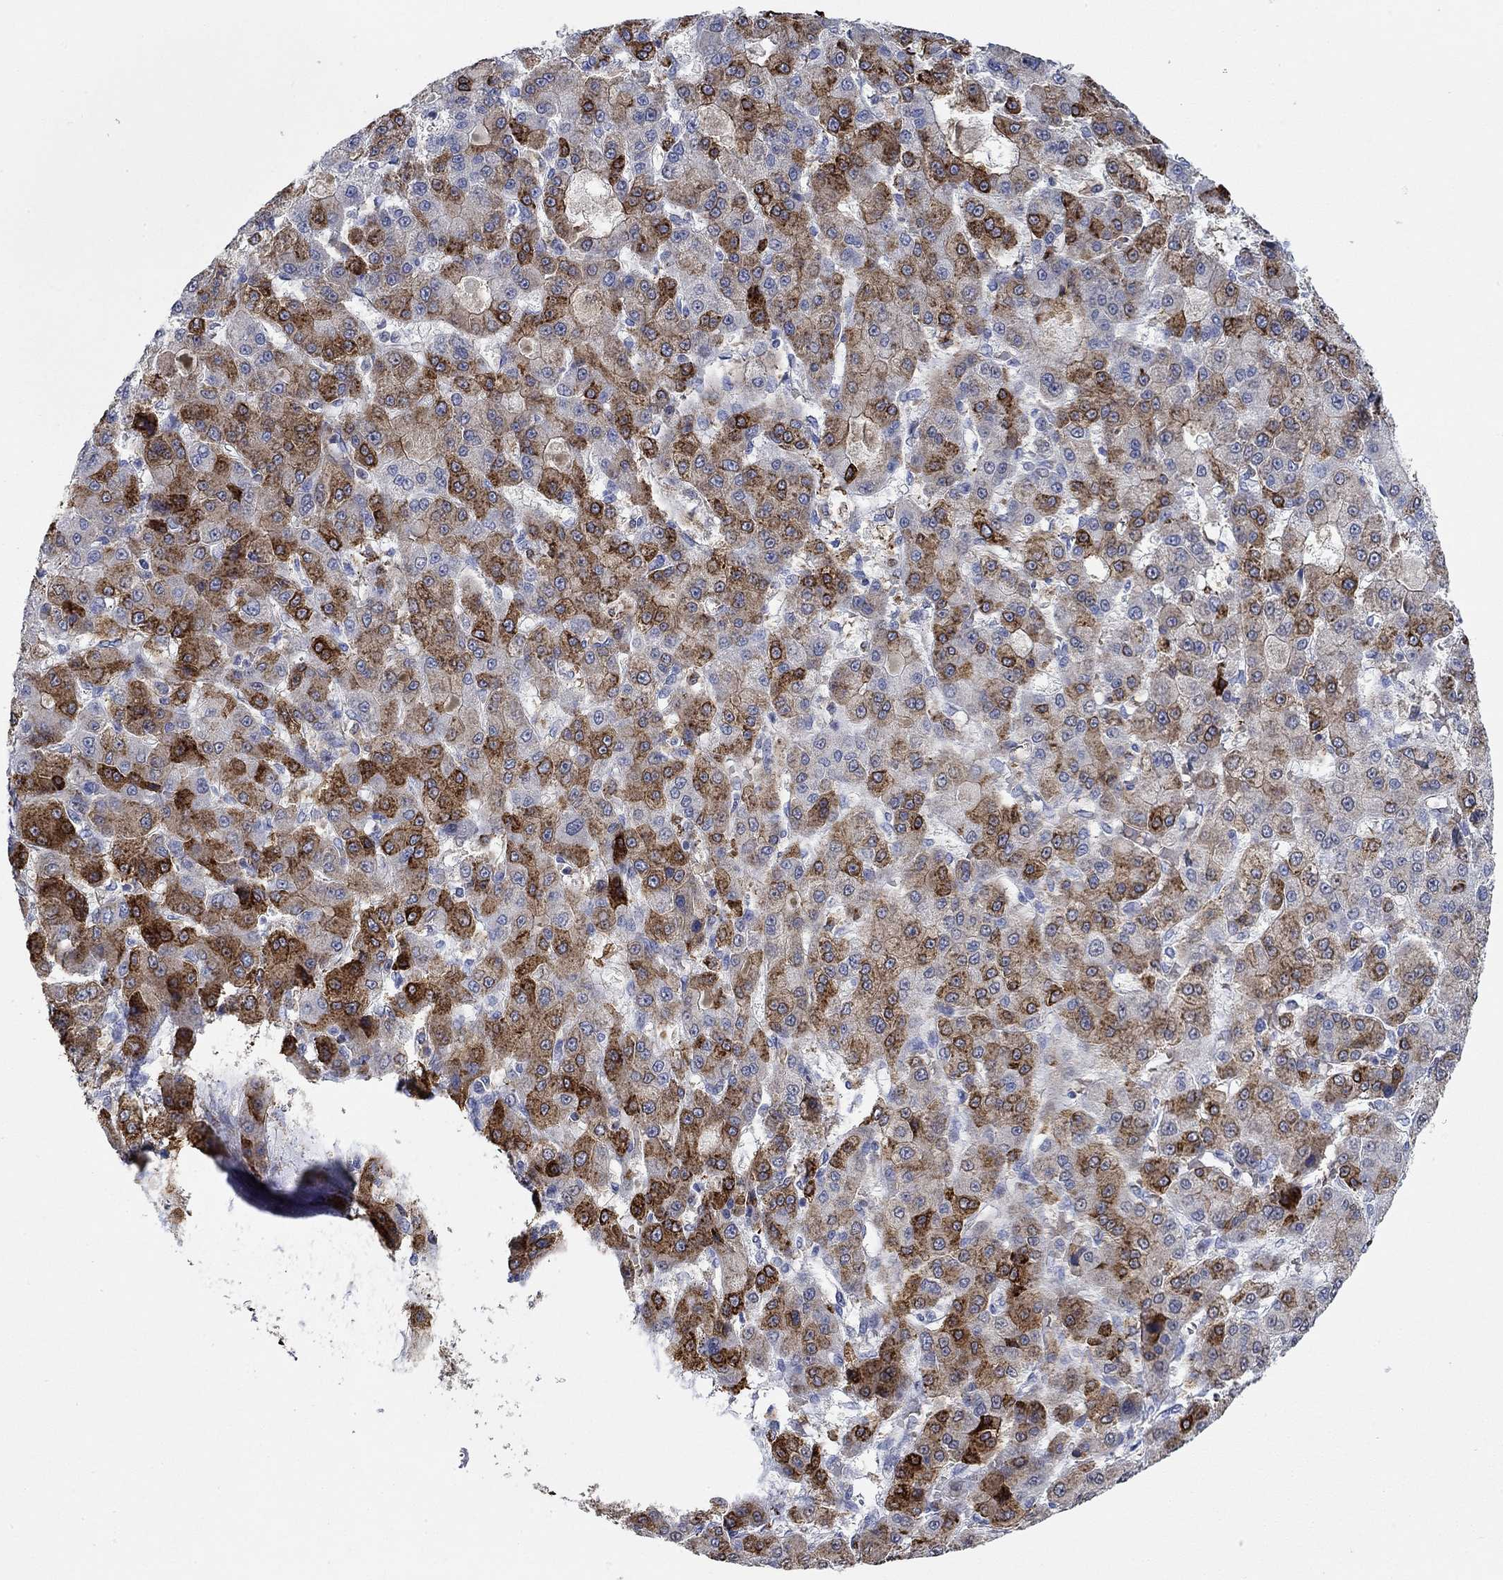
{"staining": {"intensity": "strong", "quantity": "25%-75%", "location": "cytoplasmic/membranous"}, "tissue": "liver cancer", "cell_type": "Tumor cells", "image_type": "cancer", "snomed": [{"axis": "morphology", "description": "Carcinoma, Hepatocellular, NOS"}, {"axis": "topography", "description": "Liver"}], "caption": "This is a micrograph of immunohistochemistry staining of hepatocellular carcinoma (liver), which shows strong staining in the cytoplasmic/membranous of tumor cells.", "gene": "MPP1", "patient": {"sex": "male", "age": 70}}